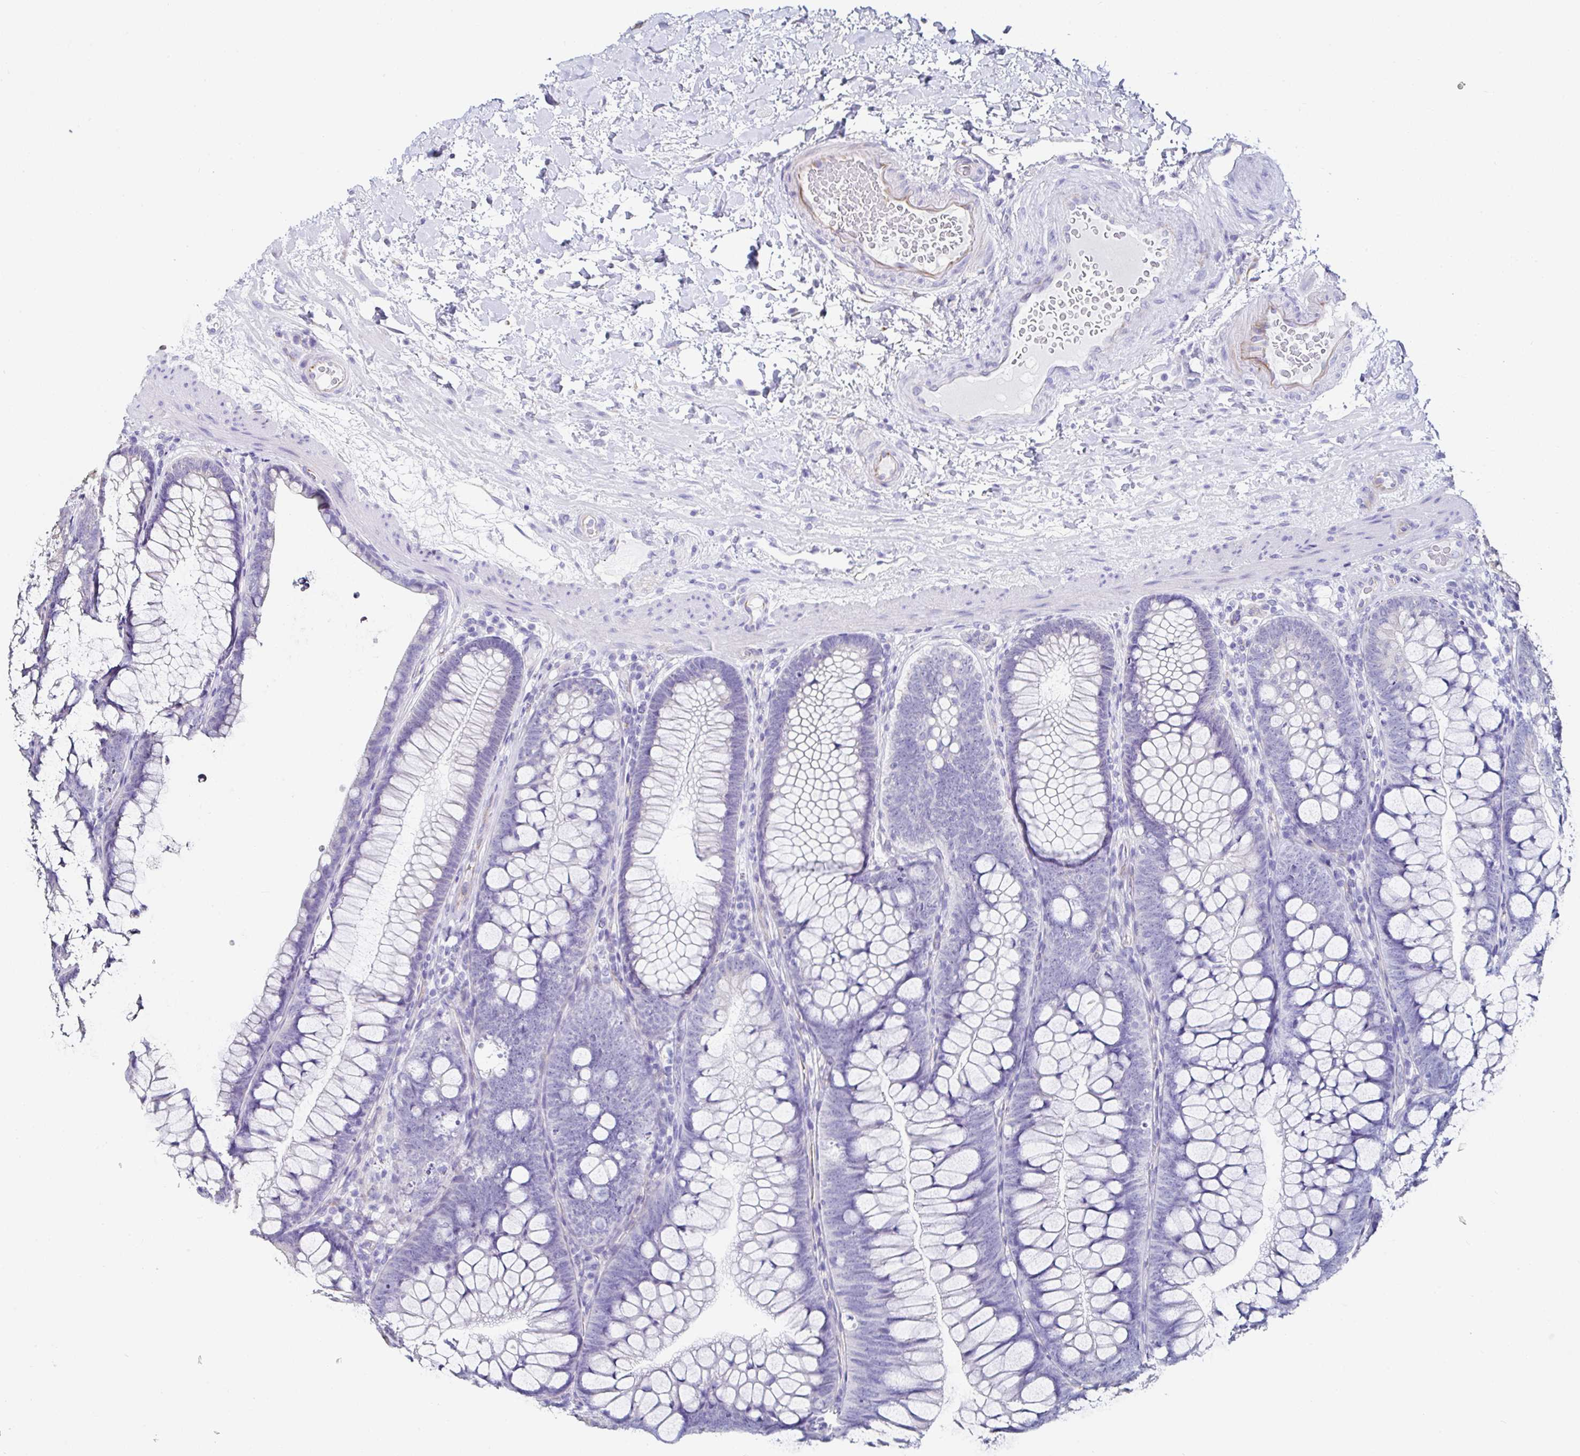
{"staining": {"intensity": "negative", "quantity": "none", "location": "none"}, "tissue": "colon", "cell_type": "Endothelial cells", "image_type": "normal", "snomed": [{"axis": "morphology", "description": "Normal tissue, NOS"}, {"axis": "morphology", "description": "Adenoma, NOS"}, {"axis": "topography", "description": "Soft tissue"}, {"axis": "topography", "description": "Colon"}], "caption": "The photomicrograph reveals no significant positivity in endothelial cells of colon. (DAB immunohistochemistry (IHC) visualized using brightfield microscopy, high magnification).", "gene": "TMPRSS11E", "patient": {"sex": "male", "age": 47}}